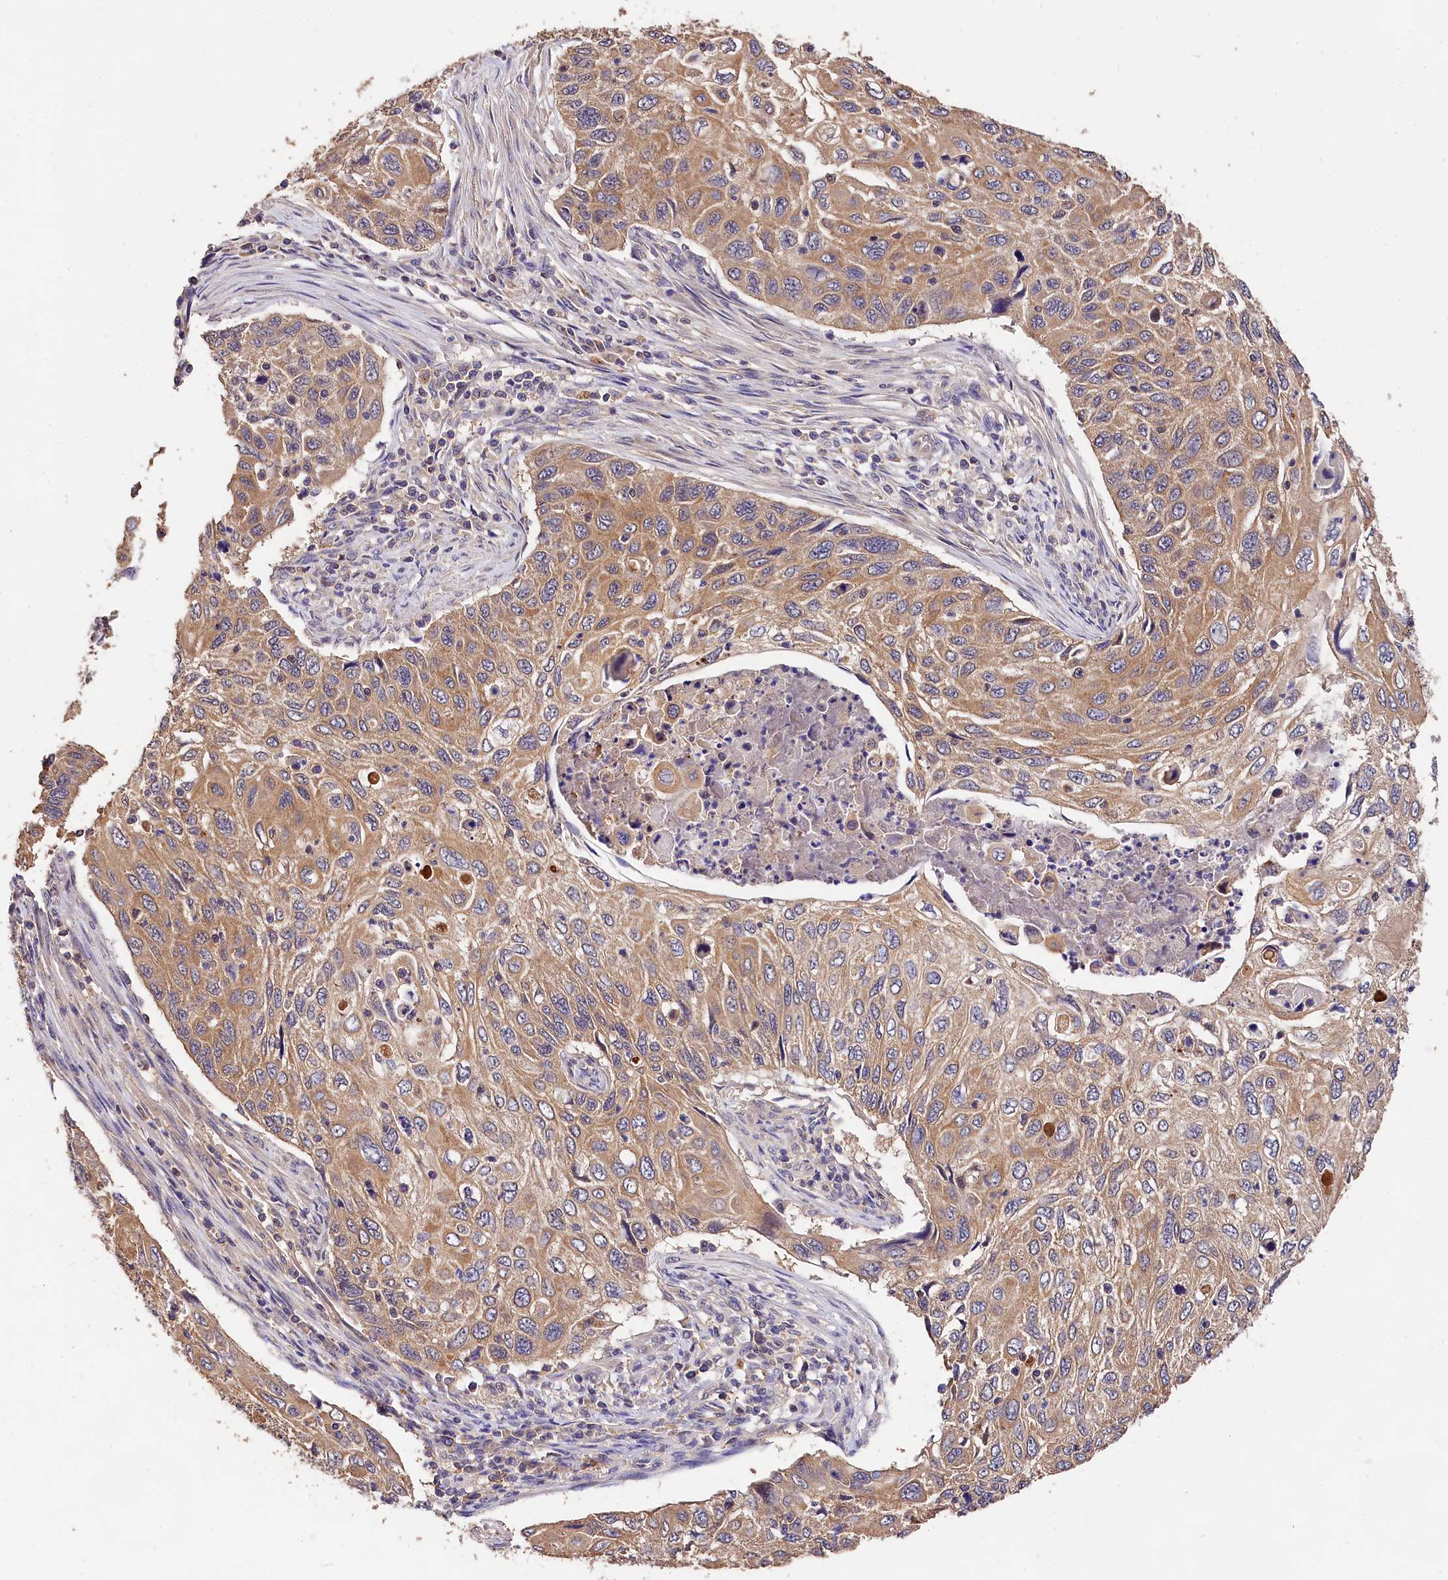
{"staining": {"intensity": "moderate", "quantity": ">75%", "location": "cytoplasmic/membranous"}, "tissue": "cervical cancer", "cell_type": "Tumor cells", "image_type": "cancer", "snomed": [{"axis": "morphology", "description": "Squamous cell carcinoma, NOS"}, {"axis": "topography", "description": "Cervix"}], "caption": "Immunohistochemistry (IHC) micrograph of squamous cell carcinoma (cervical) stained for a protein (brown), which displays medium levels of moderate cytoplasmic/membranous expression in approximately >75% of tumor cells.", "gene": "OAS3", "patient": {"sex": "female", "age": 70}}